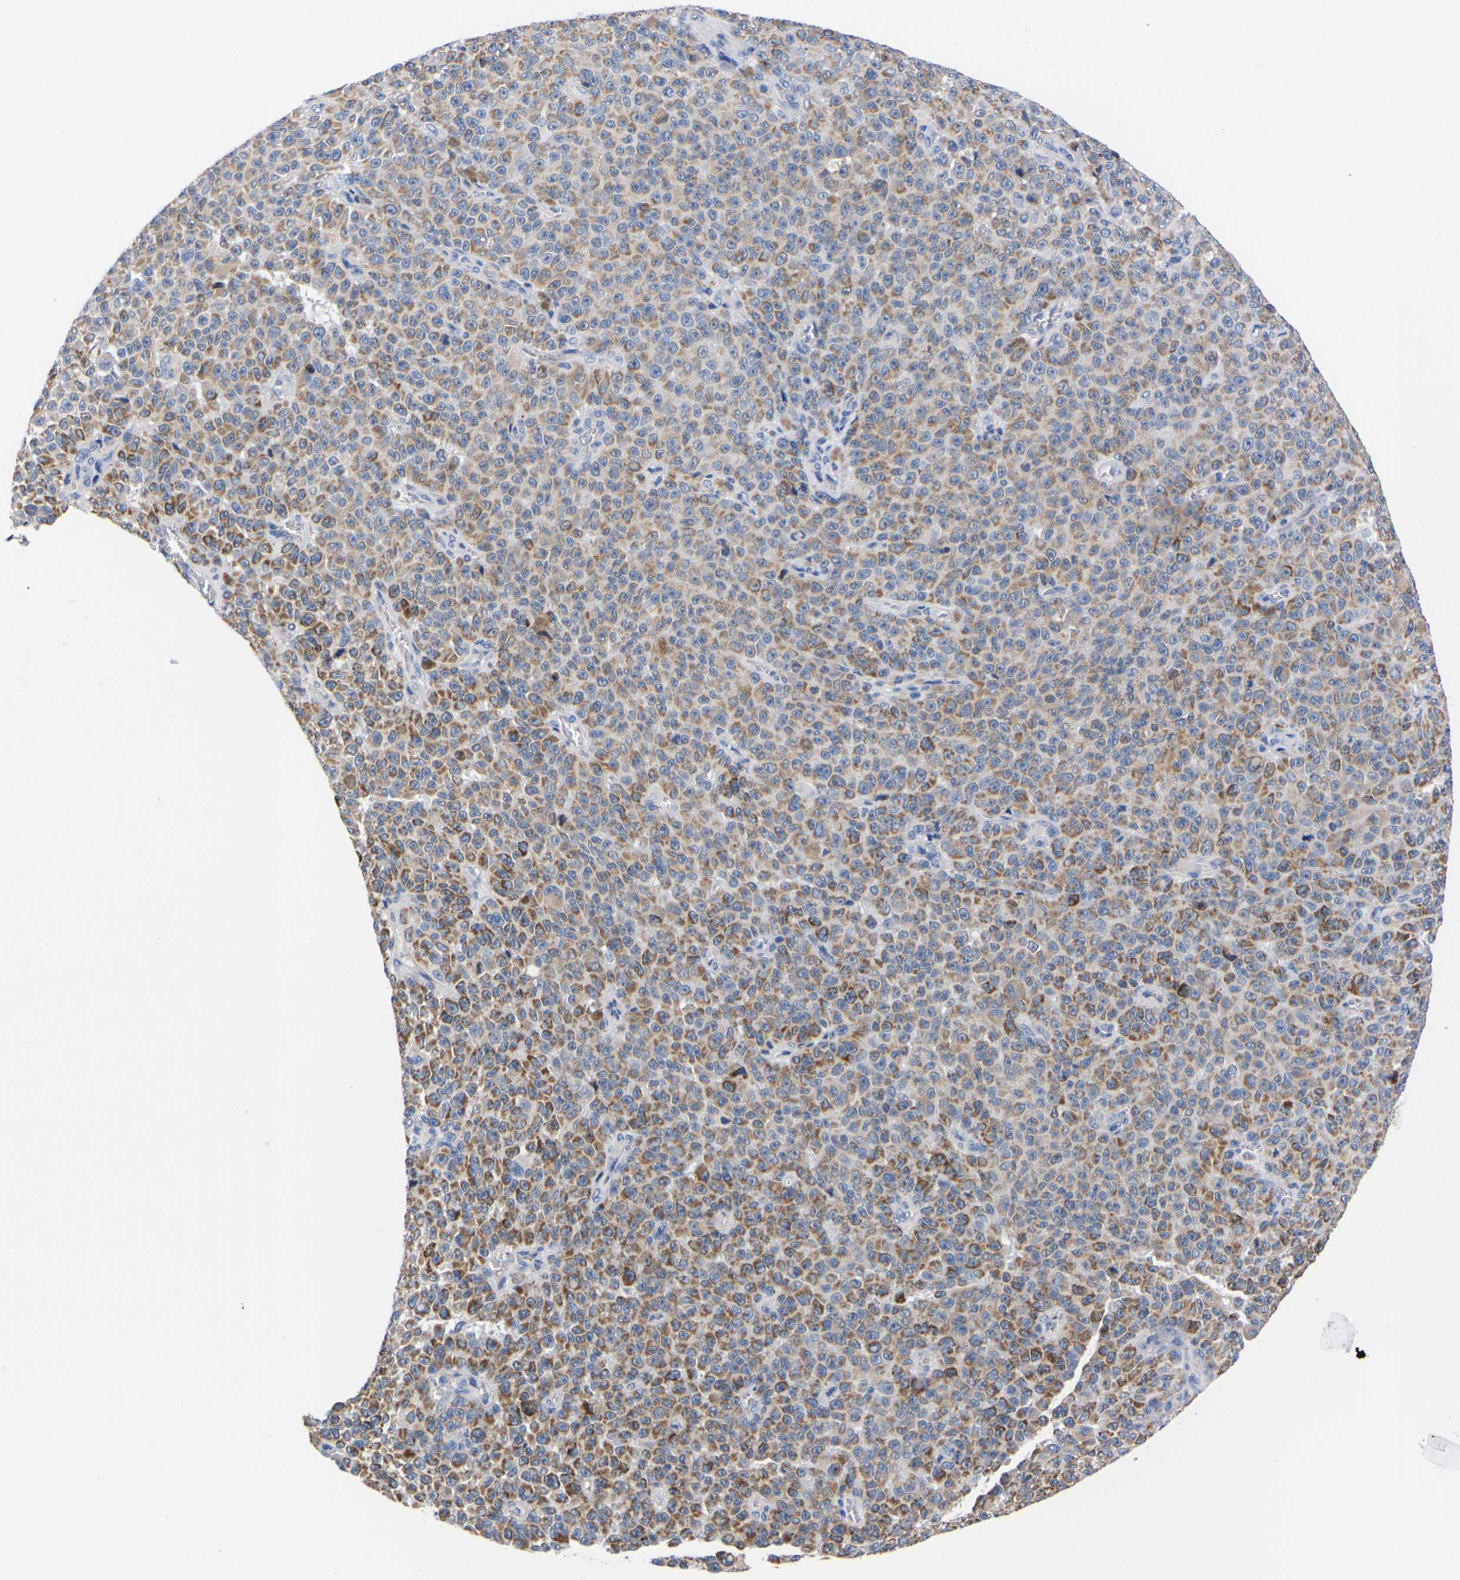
{"staining": {"intensity": "moderate", "quantity": ">75%", "location": "cytoplasmic/membranous"}, "tissue": "melanoma", "cell_type": "Tumor cells", "image_type": "cancer", "snomed": [{"axis": "morphology", "description": "Malignant melanoma, NOS"}, {"axis": "topography", "description": "Skin"}], "caption": "Immunohistochemistry of melanoma demonstrates medium levels of moderate cytoplasmic/membranous expression in about >75% of tumor cells.", "gene": "FAM210A", "patient": {"sex": "female", "age": 82}}